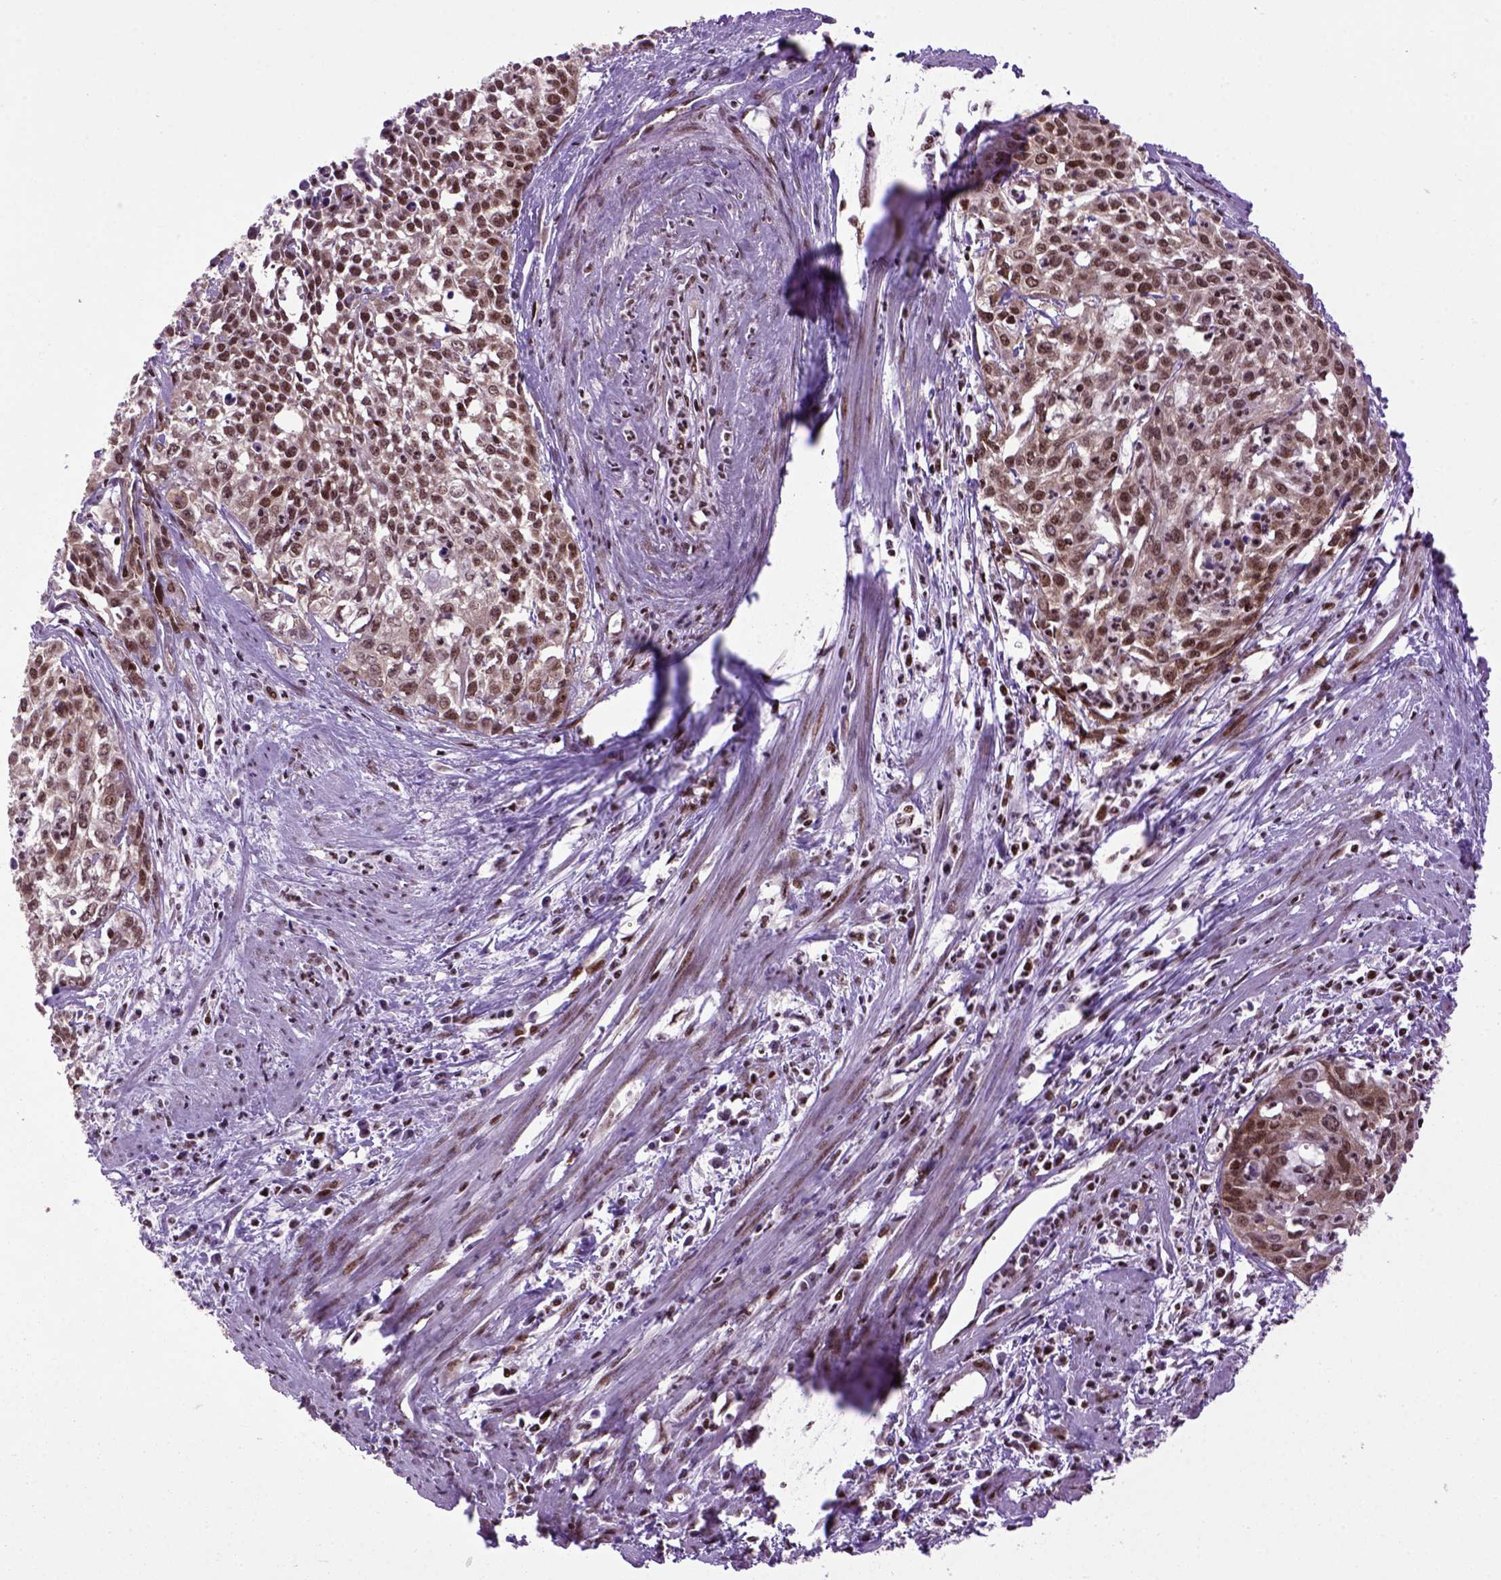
{"staining": {"intensity": "moderate", "quantity": ">75%", "location": "nuclear"}, "tissue": "cervical cancer", "cell_type": "Tumor cells", "image_type": "cancer", "snomed": [{"axis": "morphology", "description": "Squamous cell carcinoma, NOS"}, {"axis": "topography", "description": "Cervix"}], "caption": "Immunohistochemical staining of squamous cell carcinoma (cervical) shows medium levels of moderate nuclear expression in approximately >75% of tumor cells.", "gene": "CELF1", "patient": {"sex": "female", "age": 39}}